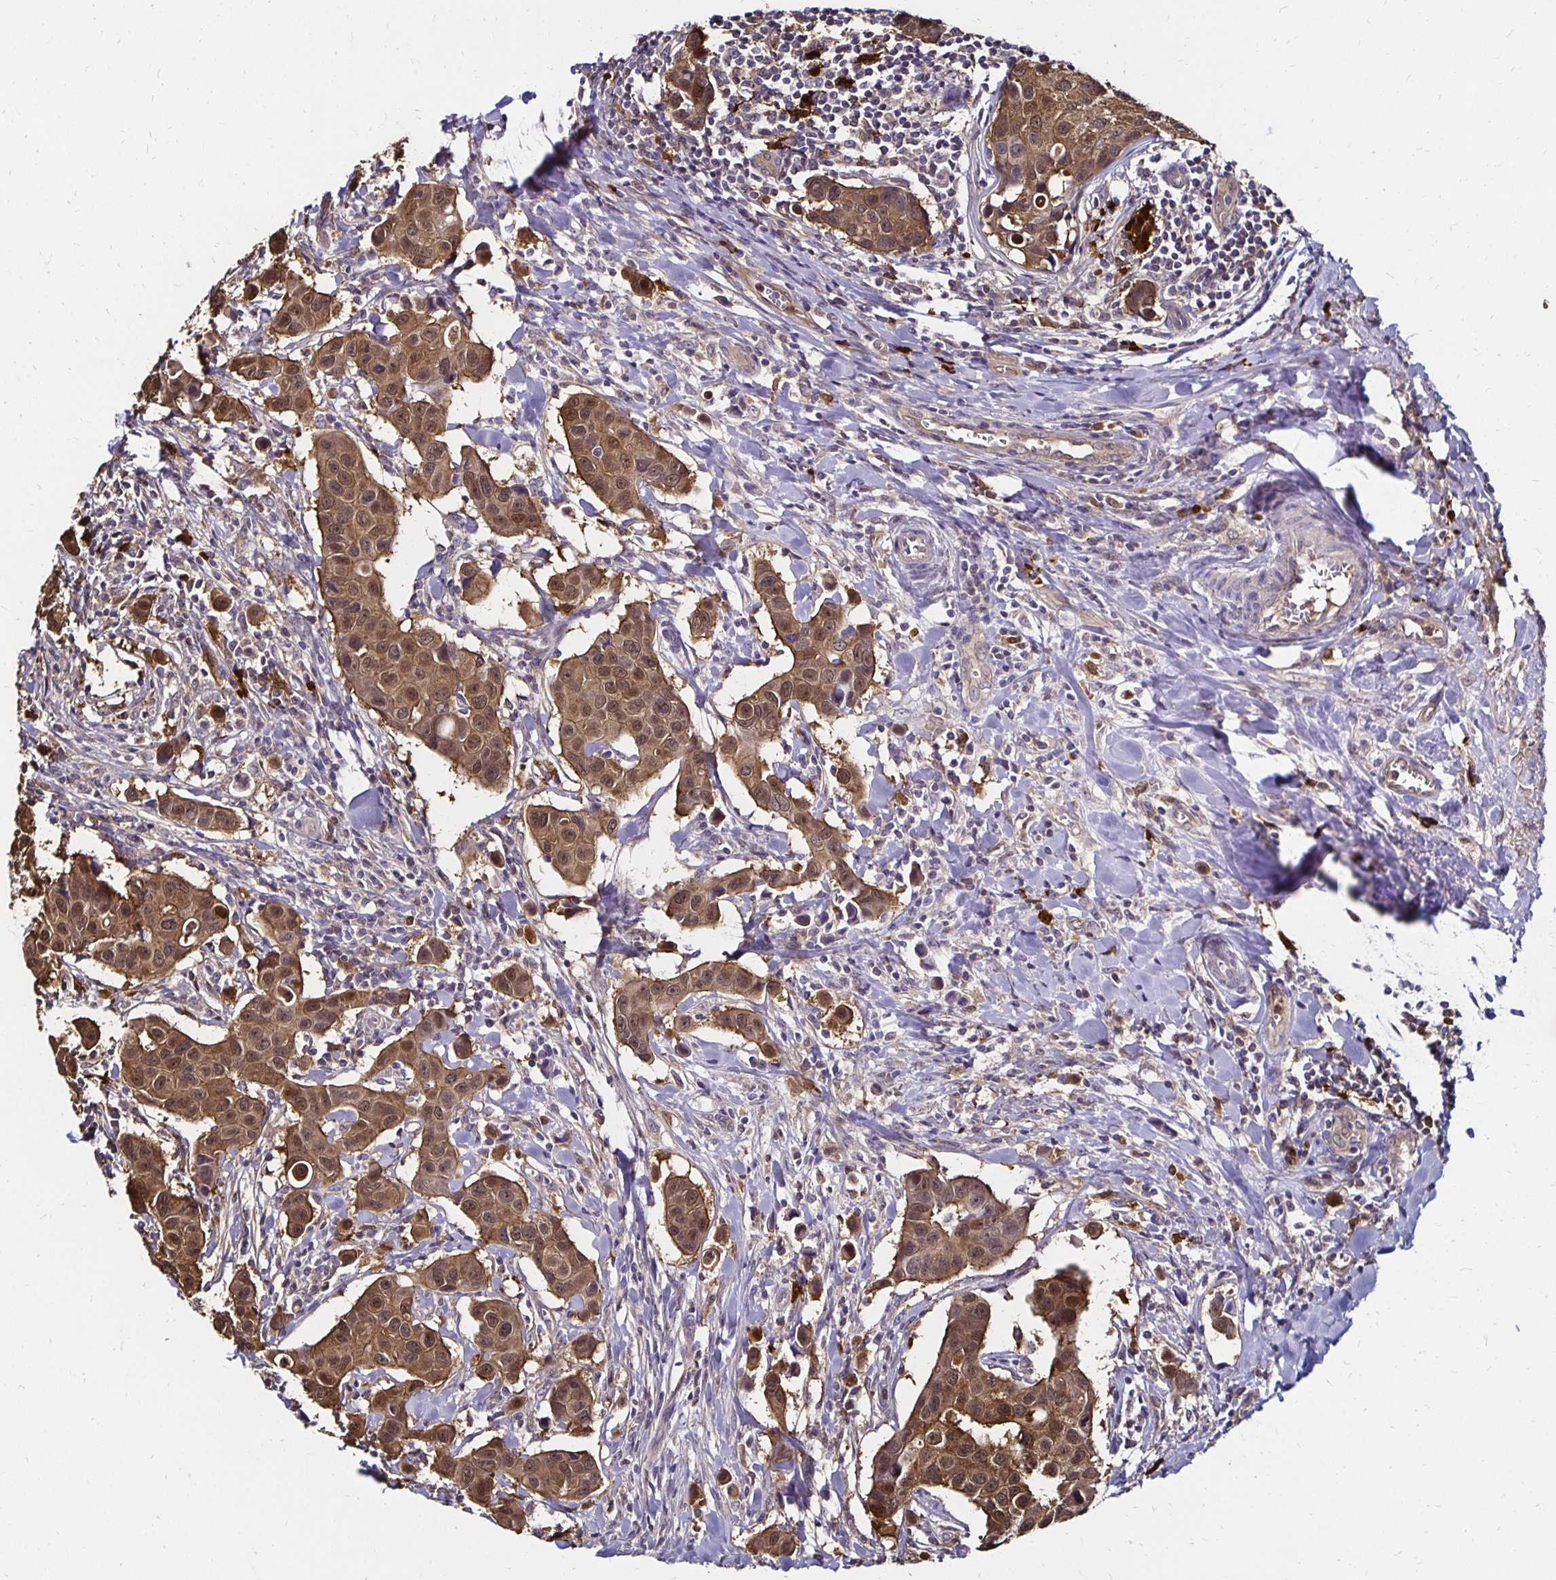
{"staining": {"intensity": "moderate", "quantity": ">75%", "location": "cytoplasmic/membranous,nuclear"}, "tissue": "breast cancer", "cell_type": "Tumor cells", "image_type": "cancer", "snomed": [{"axis": "morphology", "description": "Duct carcinoma"}, {"axis": "topography", "description": "Breast"}], "caption": "About >75% of tumor cells in breast intraductal carcinoma reveal moderate cytoplasmic/membranous and nuclear protein staining as visualized by brown immunohistochemical staining.", "gene": "TXN", "patient": {"sex": "female", "age": 24}}